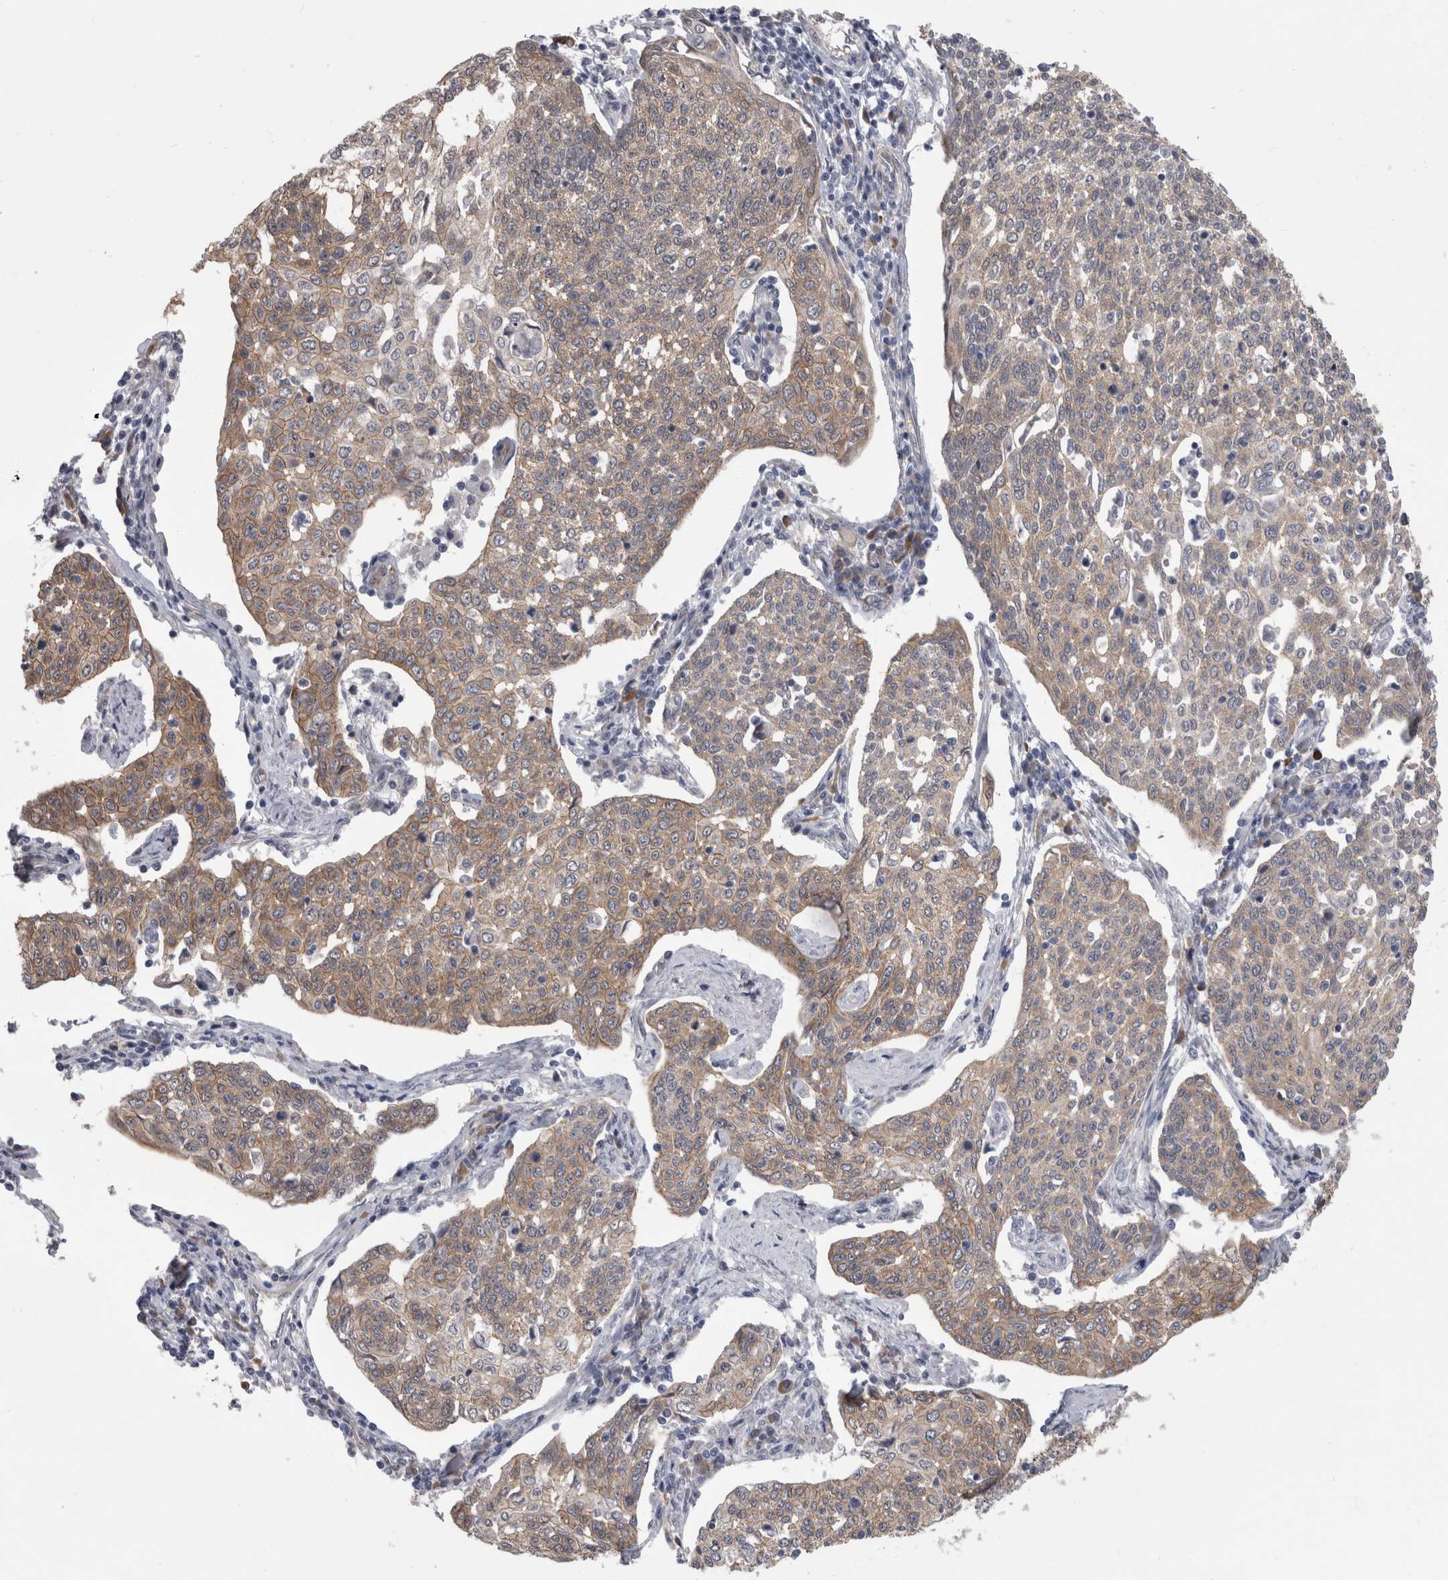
{"staining": {"intensity": "weak", "quantity": ">75%", "location": "cytoplasmic/membranous"}, "tissue": "cervical cancer", "cell_type": "Tumor cells", "image_type": "cancer", "snomed": [{"axis": "morphology", "description": "Squamous cell carcinoma, NOS"}, {"axis": "topography", "description": "Cervix"}], "caption": "This micrograph shows cervical cancer stained with immunohistochemistry (IHC) to label a protein in brown. The cytoplasmic/membranous of tumor cells show weak positivity for the protein. Nuclei are counter-stained blue.", "gene": "FAM83H", "patient": {"sex": "female", "age": 34}}